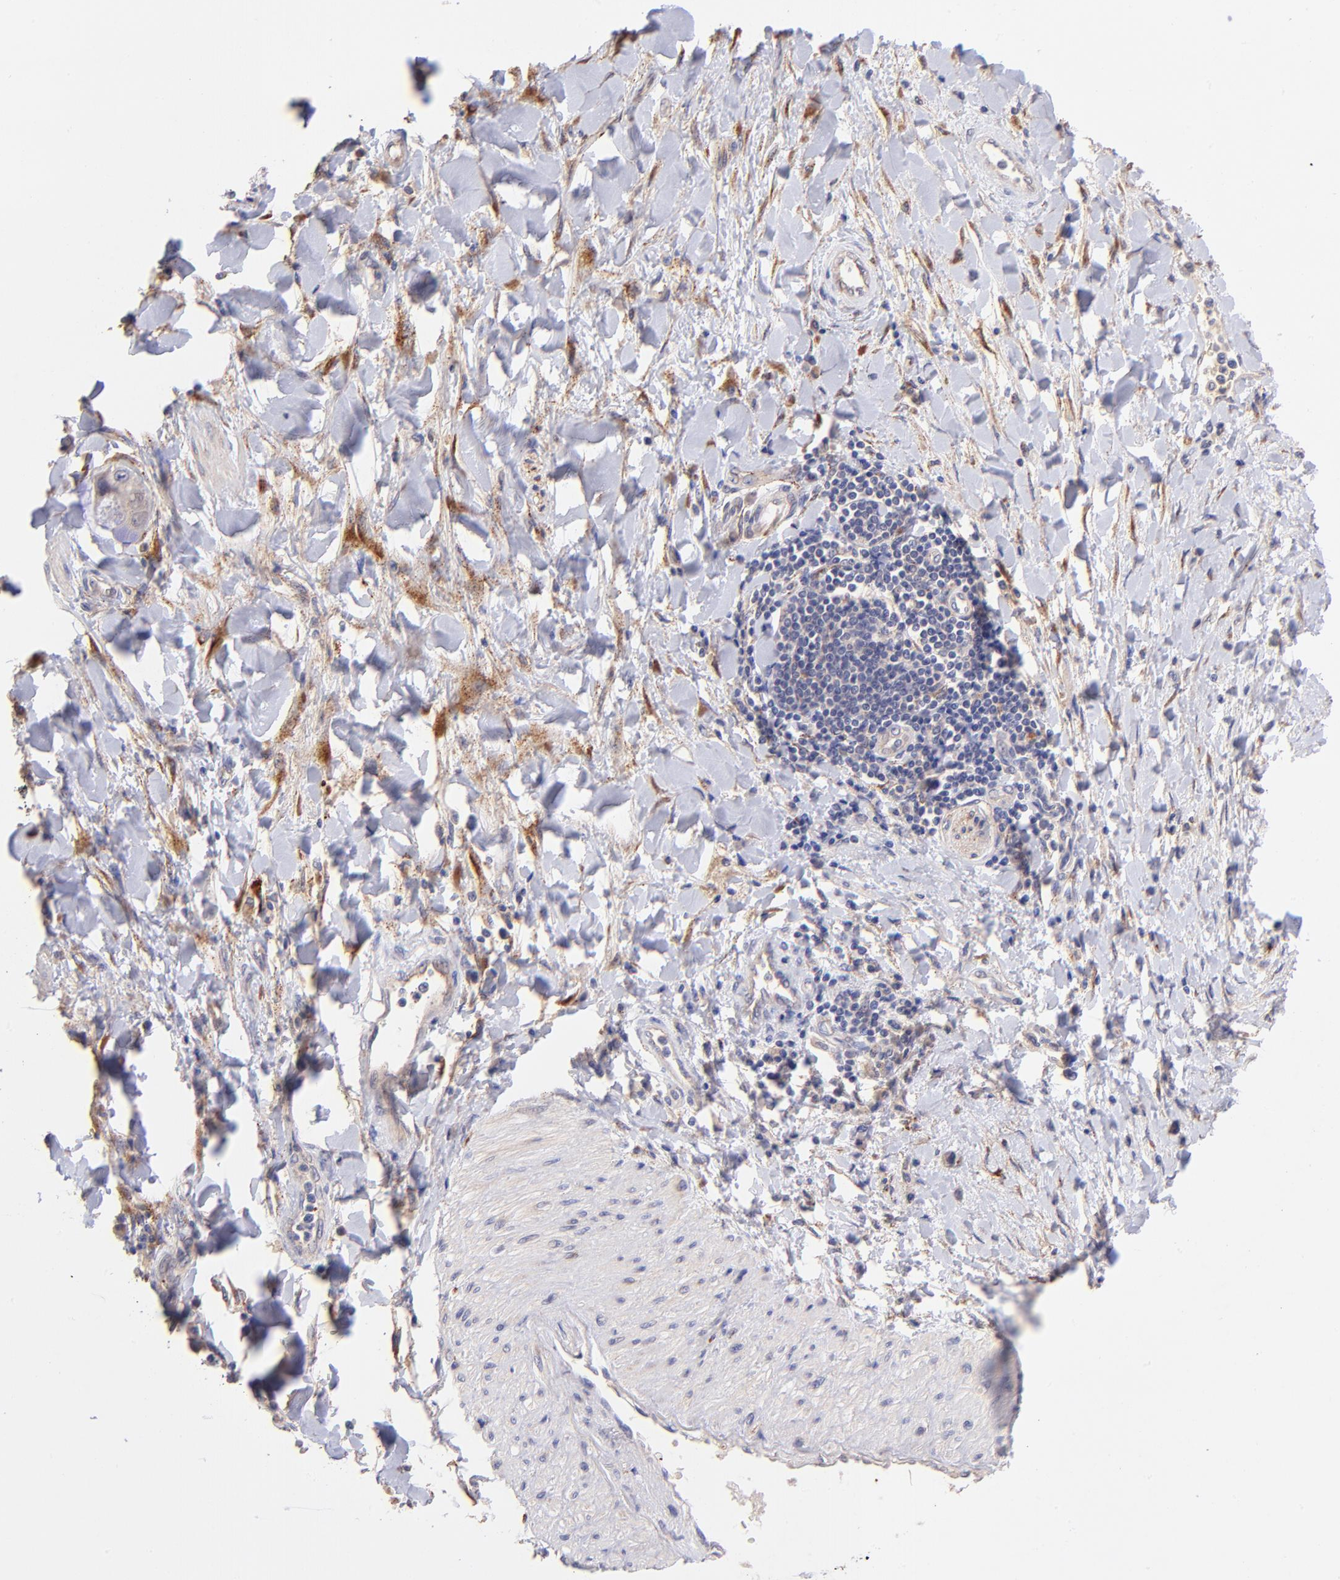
{"staining": {"intensity": "negative", "quantity": "none", "location": "none"}, "tissue": "adipose tissue", "cell_type": "Adipocytes", "image_type": "normal", "snomed": [{"axis": "morphology", "description": "Normal tissue, NOS"}, {"axis": "morphology", "description": "Cholangiocarcinoma"}, {"axis": "topography", "description": "Liver"}, {"axis": "topography", "description": "Peripheral nerve tissue"}], "caption": "Adipose tissue was stained to show a protein in brown. There is no significant staining in adipocytes. The staining was performed using DAB to visualize the protein expression in brown, while the nuclei were stained in blue with hematoxylin (Magnification: 20x).", "gene": "SPARC", "patient": {"sex": "male", "age": 50}}